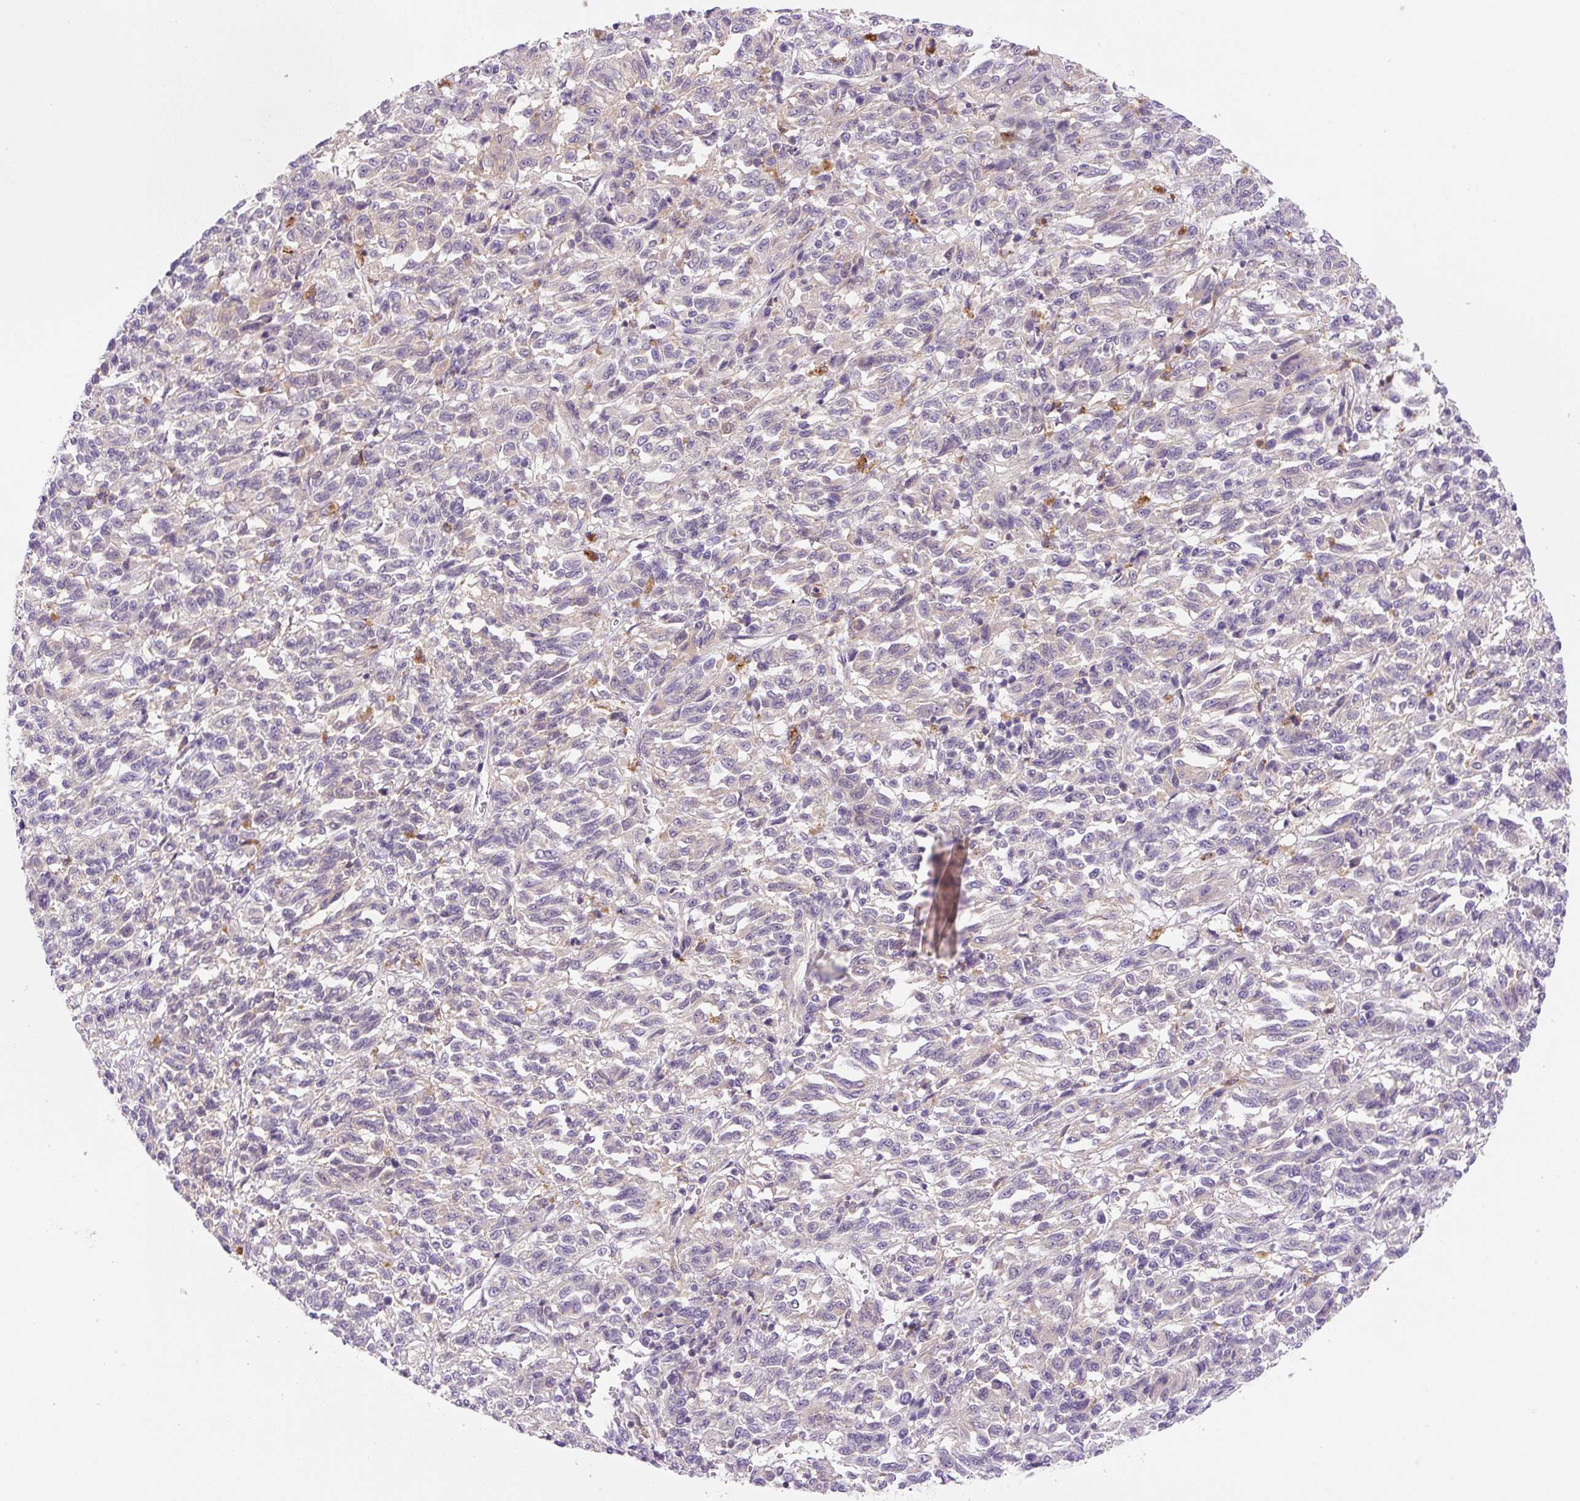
{"staining": {"intensity": "negative", "quantity": "none", "location": "none"}, "tissue": "melanoma", "cell_type": "Tumor cells", "image_type": "cancer", "snomed": [{"axis": "morphology", "description": "Malignant melanoma, Metastatic site"}, {"axis": "topography", "description": "Lung"}], "caption": "DAB immunohistochemical staining of melanoma displays no significant positivity in tumor cells.", "gene": "CEBPZOS", "patient": {"sex": "male", "age": 64}}